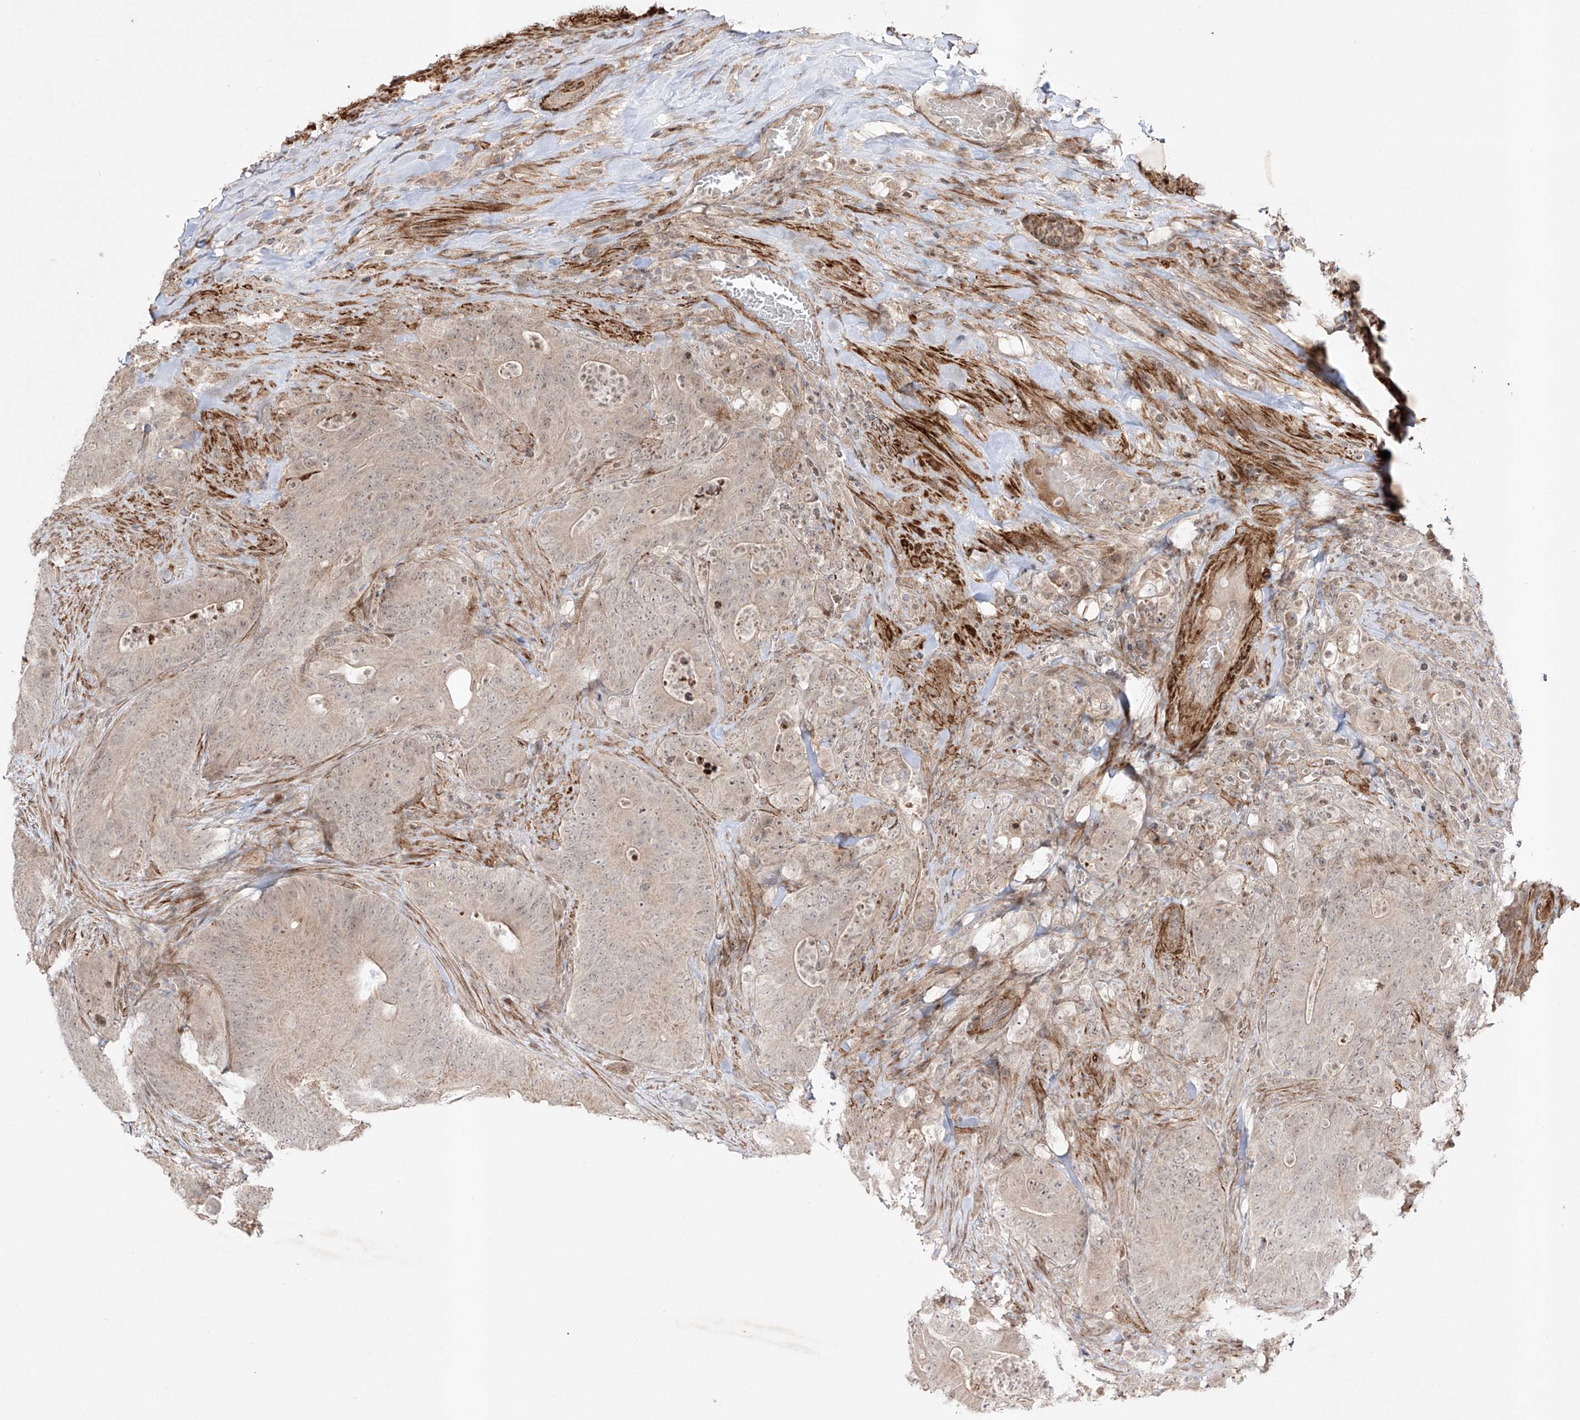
{"staining": {"intensity": "moderate", "quantity": "25%-75%", "location": "cytoplasmic/membranous"}, "tissue": "colorectal cancer", "cell_type": "Tumor cells", "image_type": "cancer", "snomed": [{"axis": "morphology", "description": "Normal tissue, NOS"}, {"axis": "topography", "description": "Colon"}], "caption": "IHC (DAB) staining of colorectal cancer demonstrates moderate cytoplasmic/membranous protein positivity in about 25%-75% of tumor cells. Nuclei are stained in blue.", "gene": "KDM1B", "patient": {"sex": "female", "age": 82}}